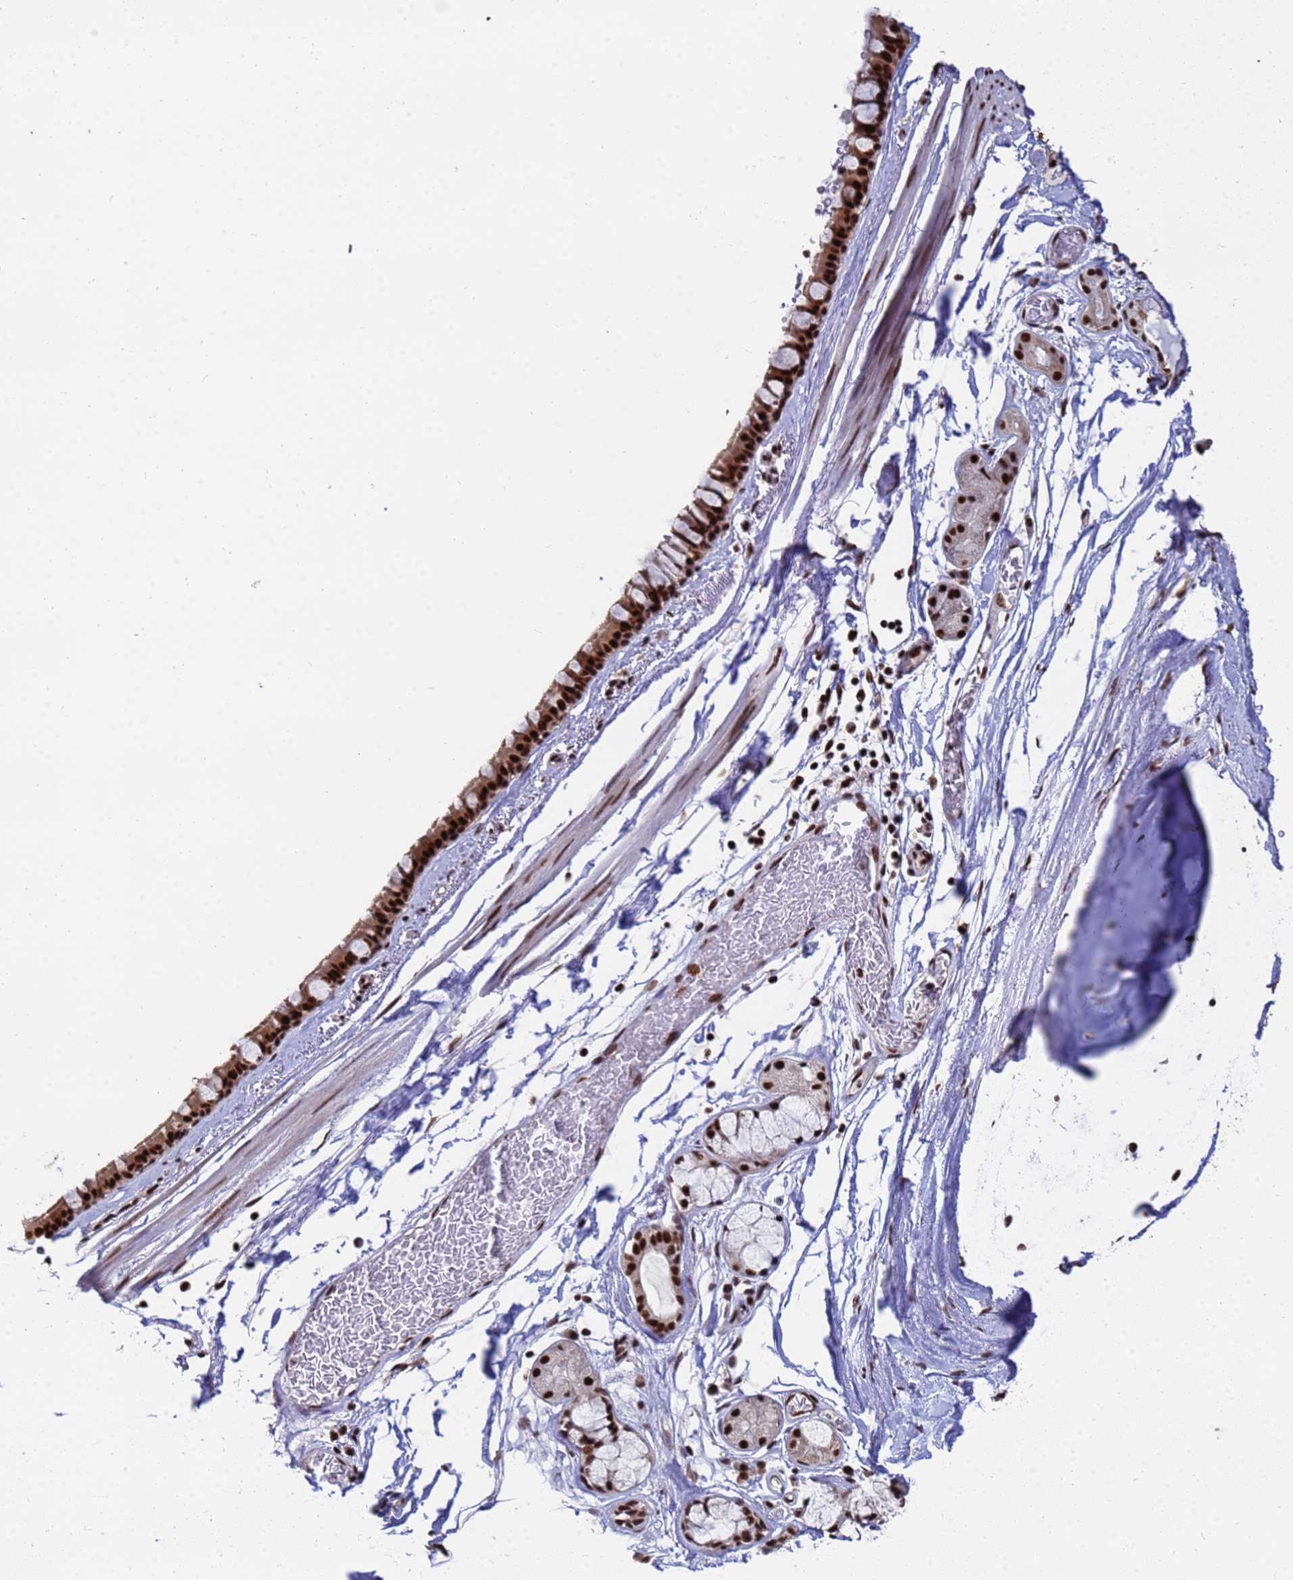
{"staining": {"intensity": "strong", "quantity": ">75%", "location": "nuclear"}, "tissue": "bronchus", "cell_type": "Respiratory epithelial cells", "image_type": "normal", "snomed": [{"axis": "morphology", "description": "Normal tissue, NOS"}, {"axis": "topography", "description": "Cartilage tissue"}], "caption": "Immunohistochemistry (IHC) of unremarkable human bronchus displays high levels of strong nuclear staining in approximately >75% of respiratory epithelial cells.", "gene": "SF3B2", "patient": {"sex": "male", "age": 63}}